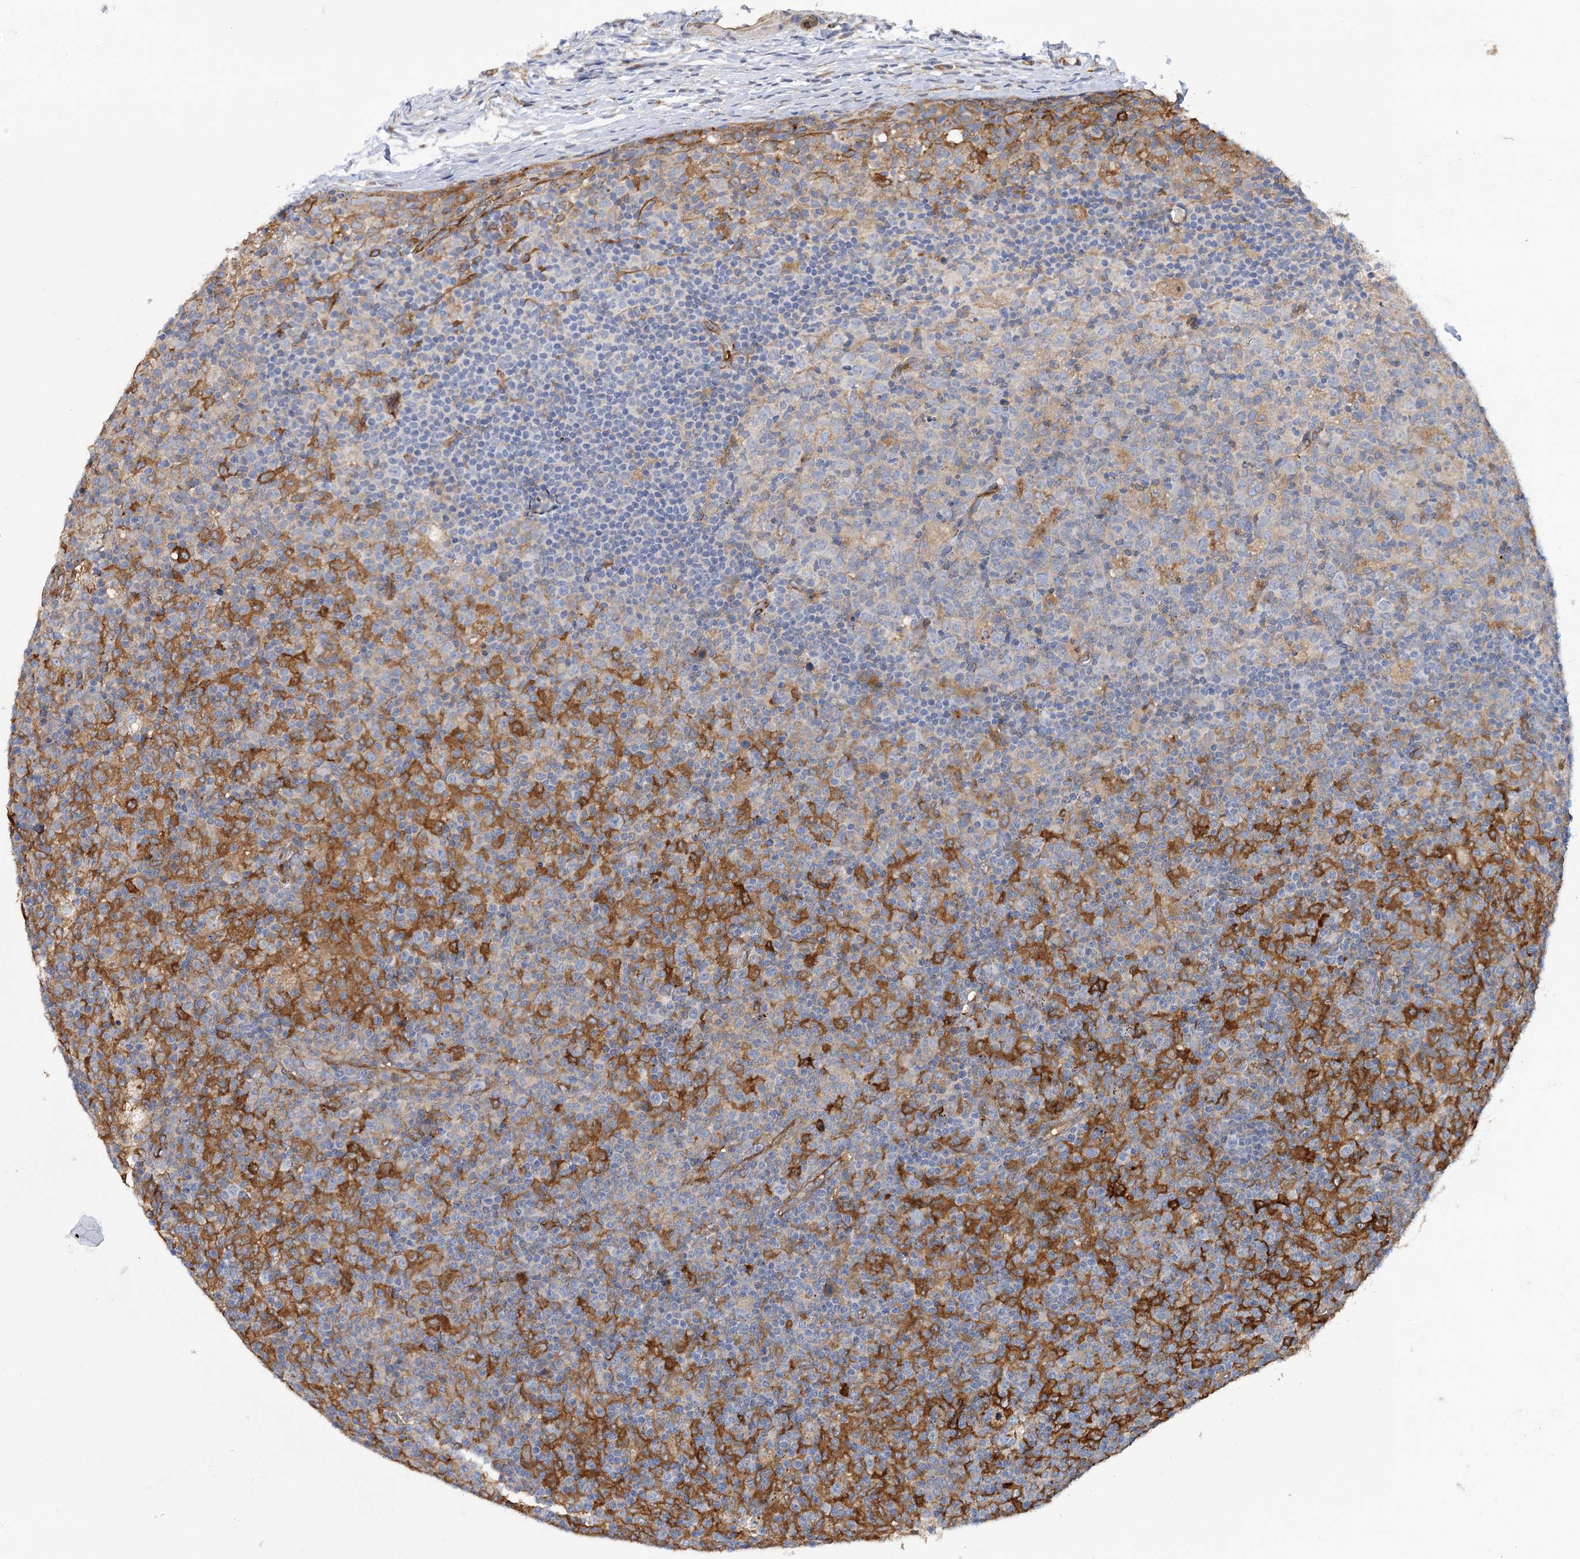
{"staining": {"intensity": "negative", "quantity": "none", "location": "none"}, "tissue": "lymph node", "cell_type": "Germinal center cells", "image_type": "normal", "snomed": [{"axis": "morphology", "description": "Normal tissue, NOS"}, {"axis": "morphology", "description": "Inflammation, NOS"}, {"axis": "topography", "description": "Lymph node"}], "caption": "The histopathology image demonstrates no significant expression in germinal center cells of lymph node.", "gene": "GUSB", "patient": {"sex": "male", "age": 55}}